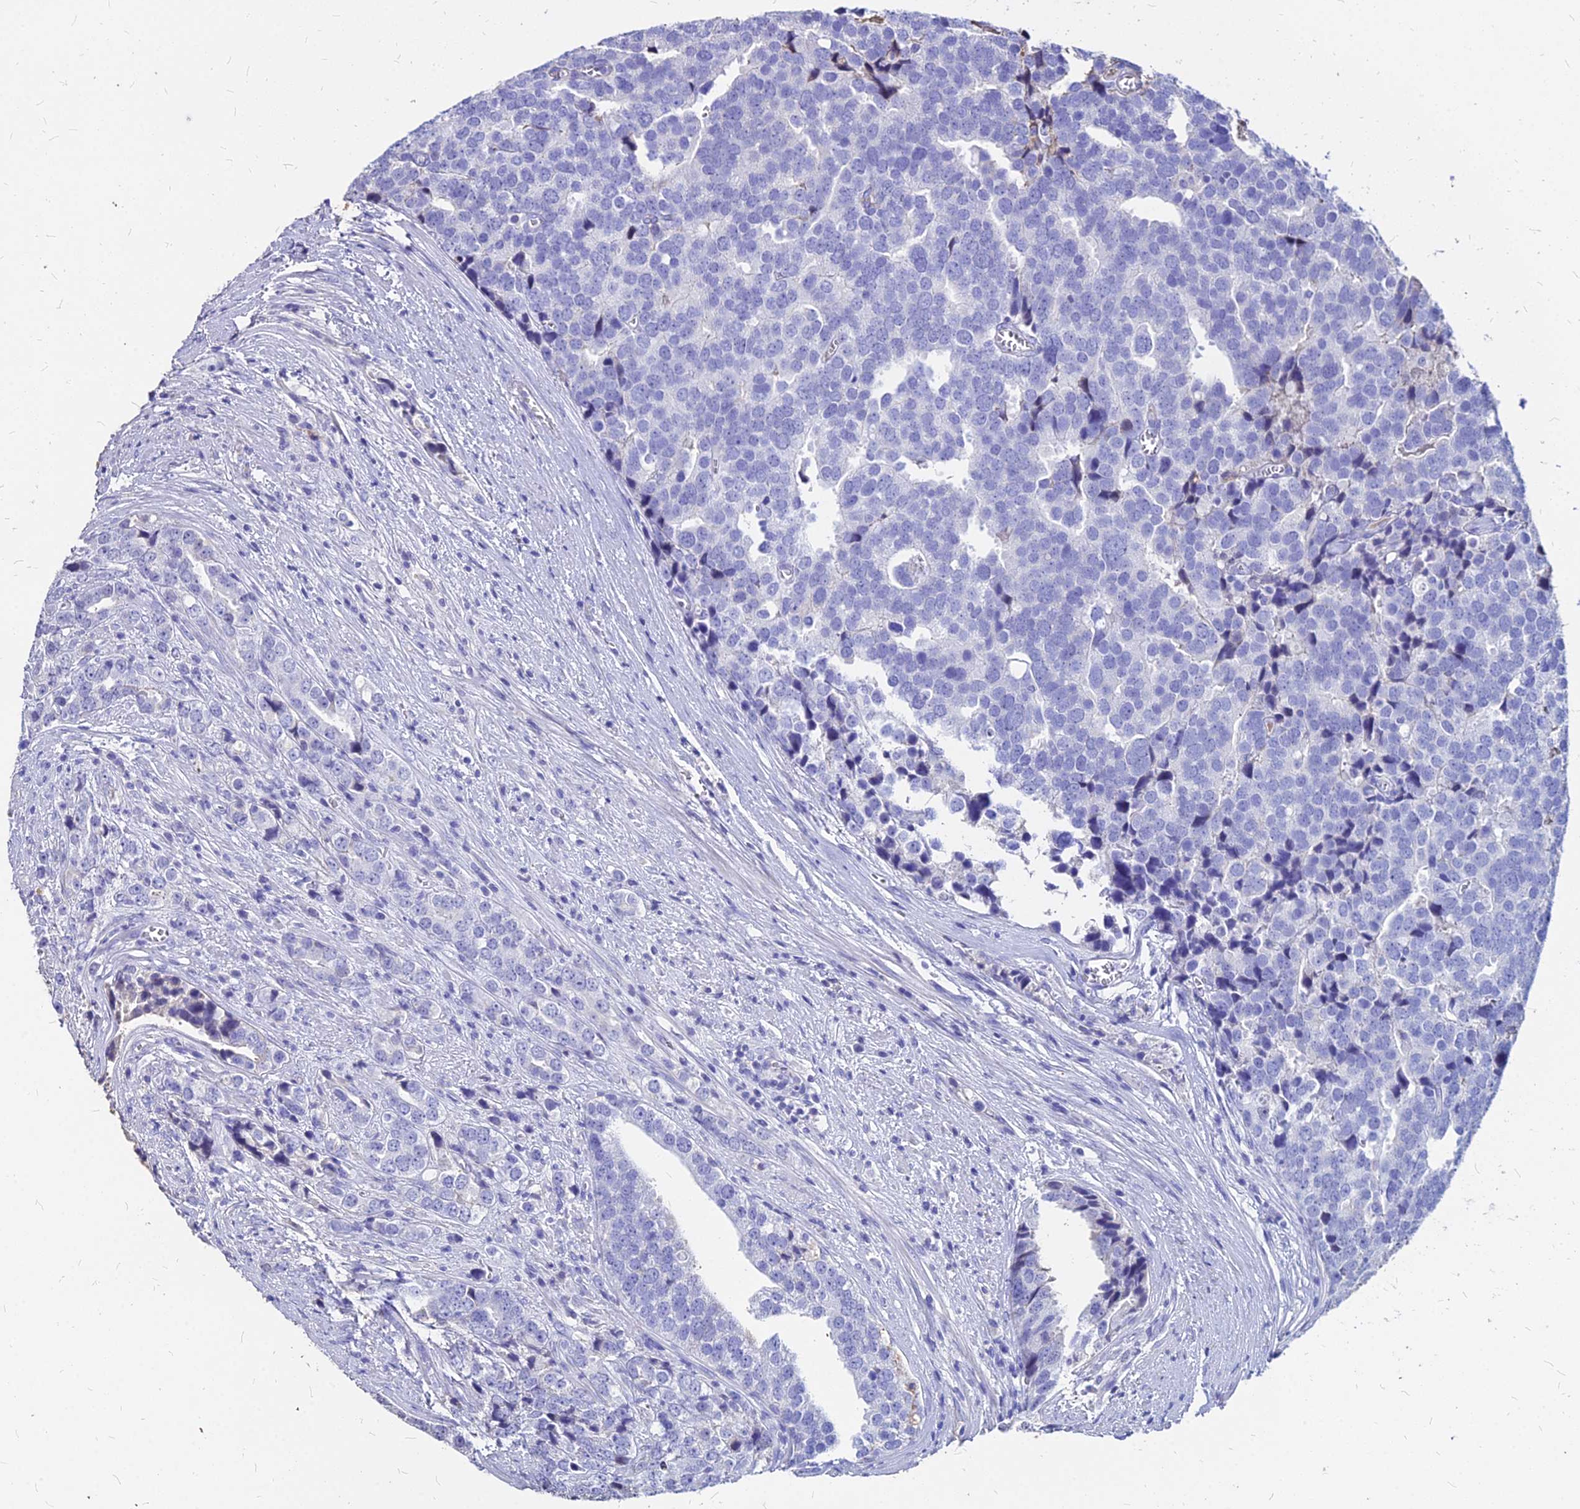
{"staining": {"intensity": "negative", "quantity": "none", "location": "none"}, "tissue": "prostate cancer", "cell_type": "Tumor cells", "image_type": "cancer", "snomed": [{"axis": "morphology", "description": "Adenocarcinoma, High grade"}, {"axis": "topography", "description": "Prostate"}], "caption": "Immunohistochemistry of human prostate cancer exhibits no positivity in tumor cells.", "gene": "NME5", "patient": {"sex": "male", "age": 71}}